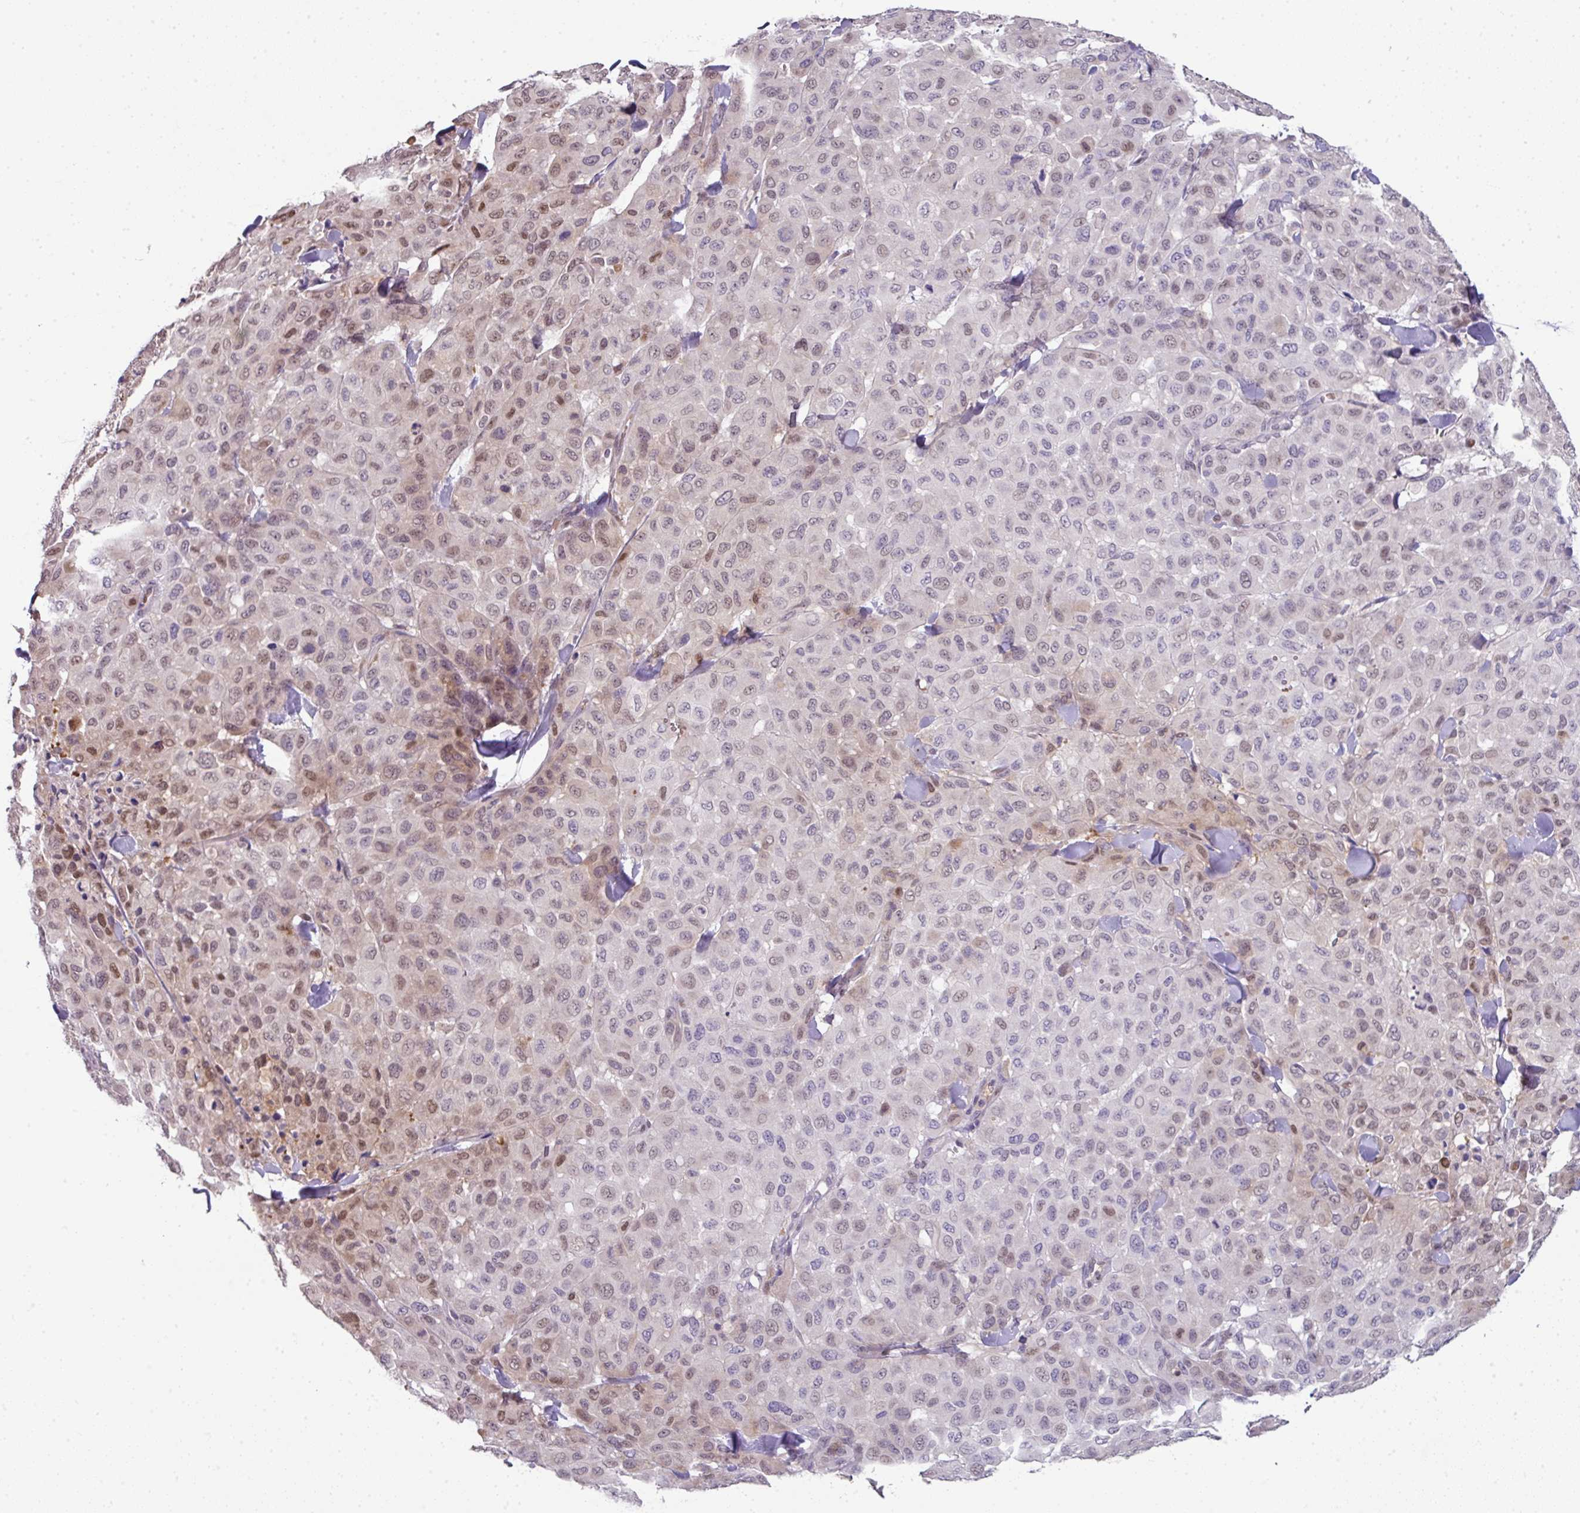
{"staining": {"intensity": "moderate", "quantity": "<25%", "location": "nuclear"}, "tissue": "melanoma", "cell_type": "Tumor cells", "image_type": "cancer", "snomed": [{"axis": "morphology", "description": "Malignant melanoma, Metastatic site"}, {"axis": "topography", "description": "Skin"}], "caption": "Protein staining demonstrates moderate nuclear positivity in about <25% of tumor cells in malignant melanoma (metastatic site). The staining was performed using DAB to visualize the protein expression in brown, while the nuclei were stained in blue with hematoxylin (Magnification: 20x).", "gene": "ANKRD18A", "patient": {"sex": "female", "age": 81}}